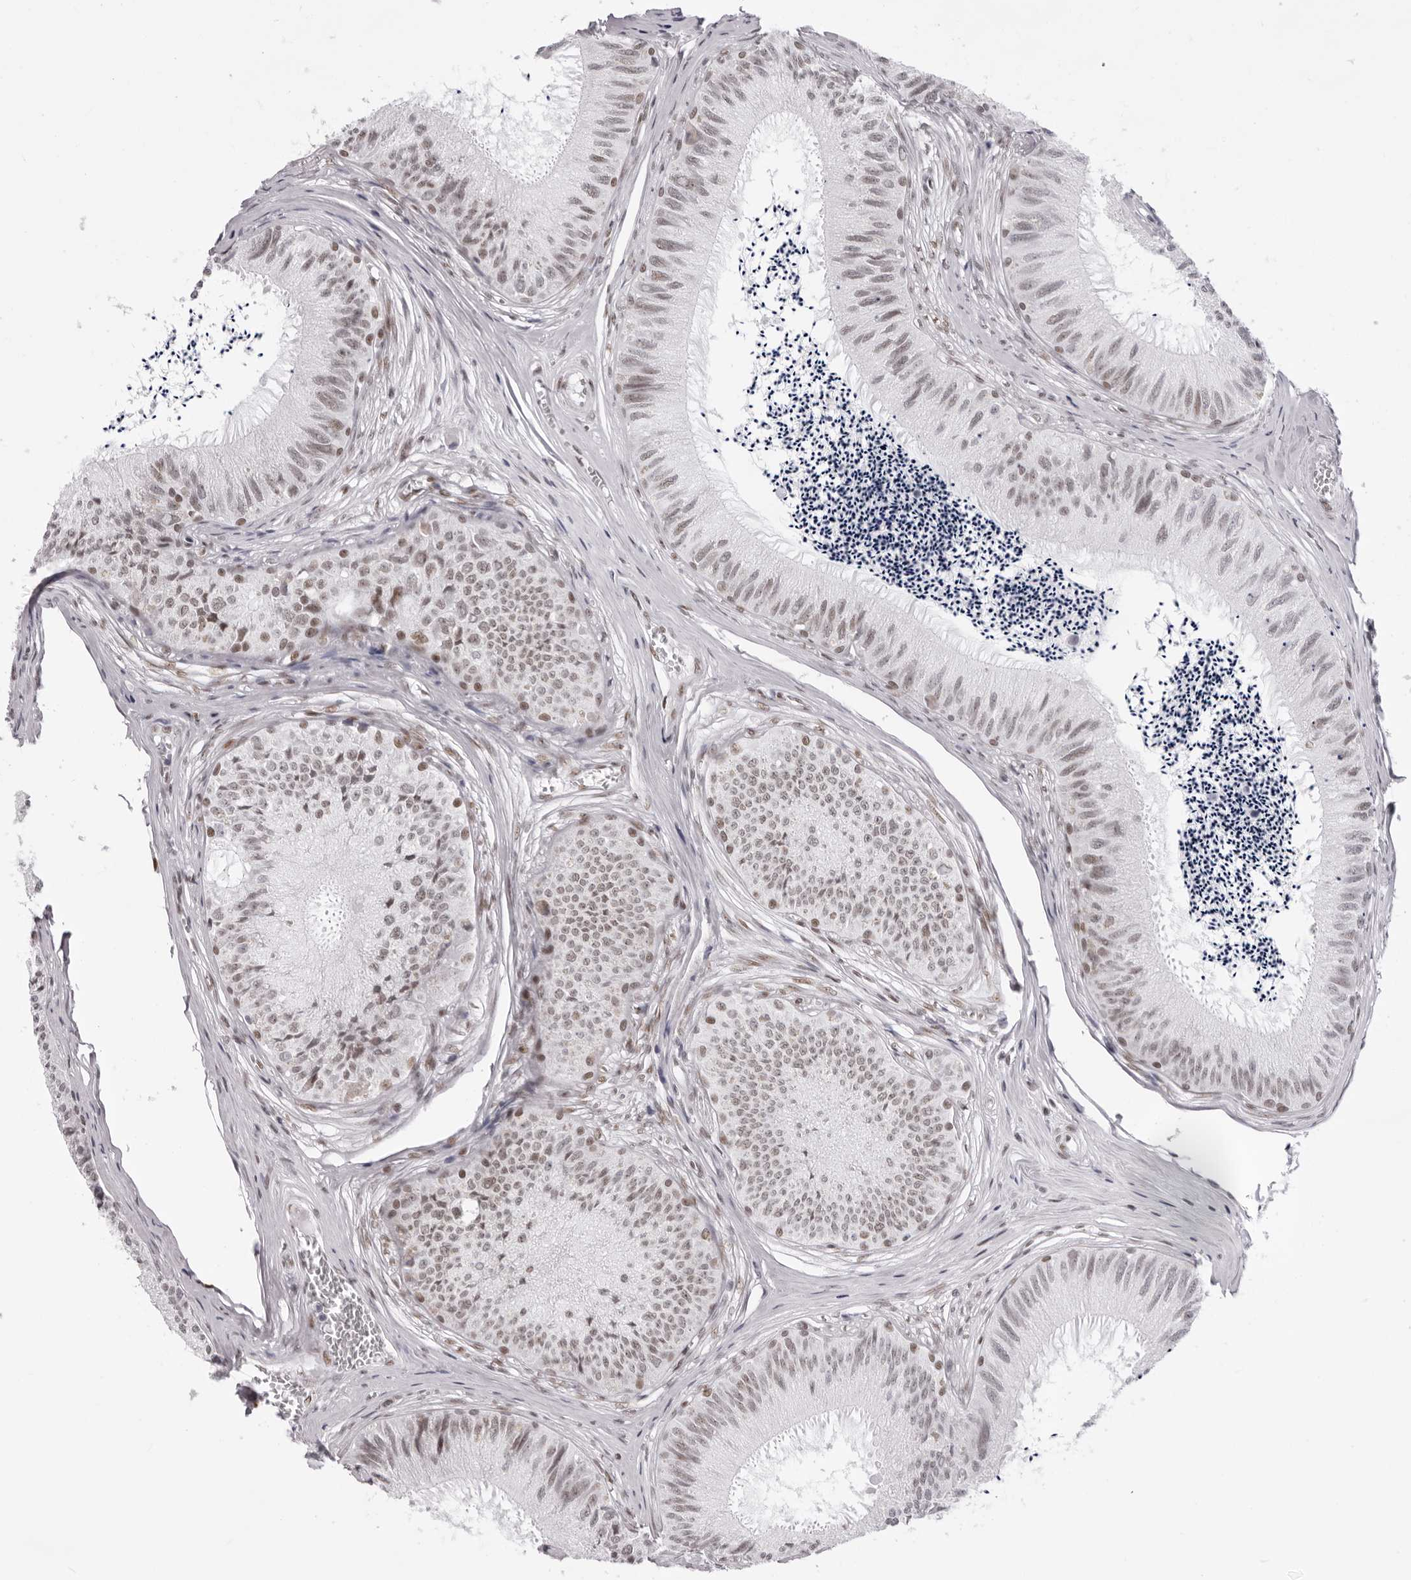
{"staining": {"intensity": "strong", "quantity": ">75%", "location": "nuclear"}, "tissue": "epididymis", "cell_type": "Glandular cells", "image_type": "normal", "snomed": [{"axis": "morphology", "description": "Normal tissue, NOS"}, {"axis": "topography", "description": "Epididymis"}], "caption": "The immunohistochemical stain shows strong nuclear expression in glandular cells of normal epididymis. (DAB IHC with brightfield microscopy, high magnification).", "gene": "IRF2BP2", "patient": {"sex": "male", "age": 79}}